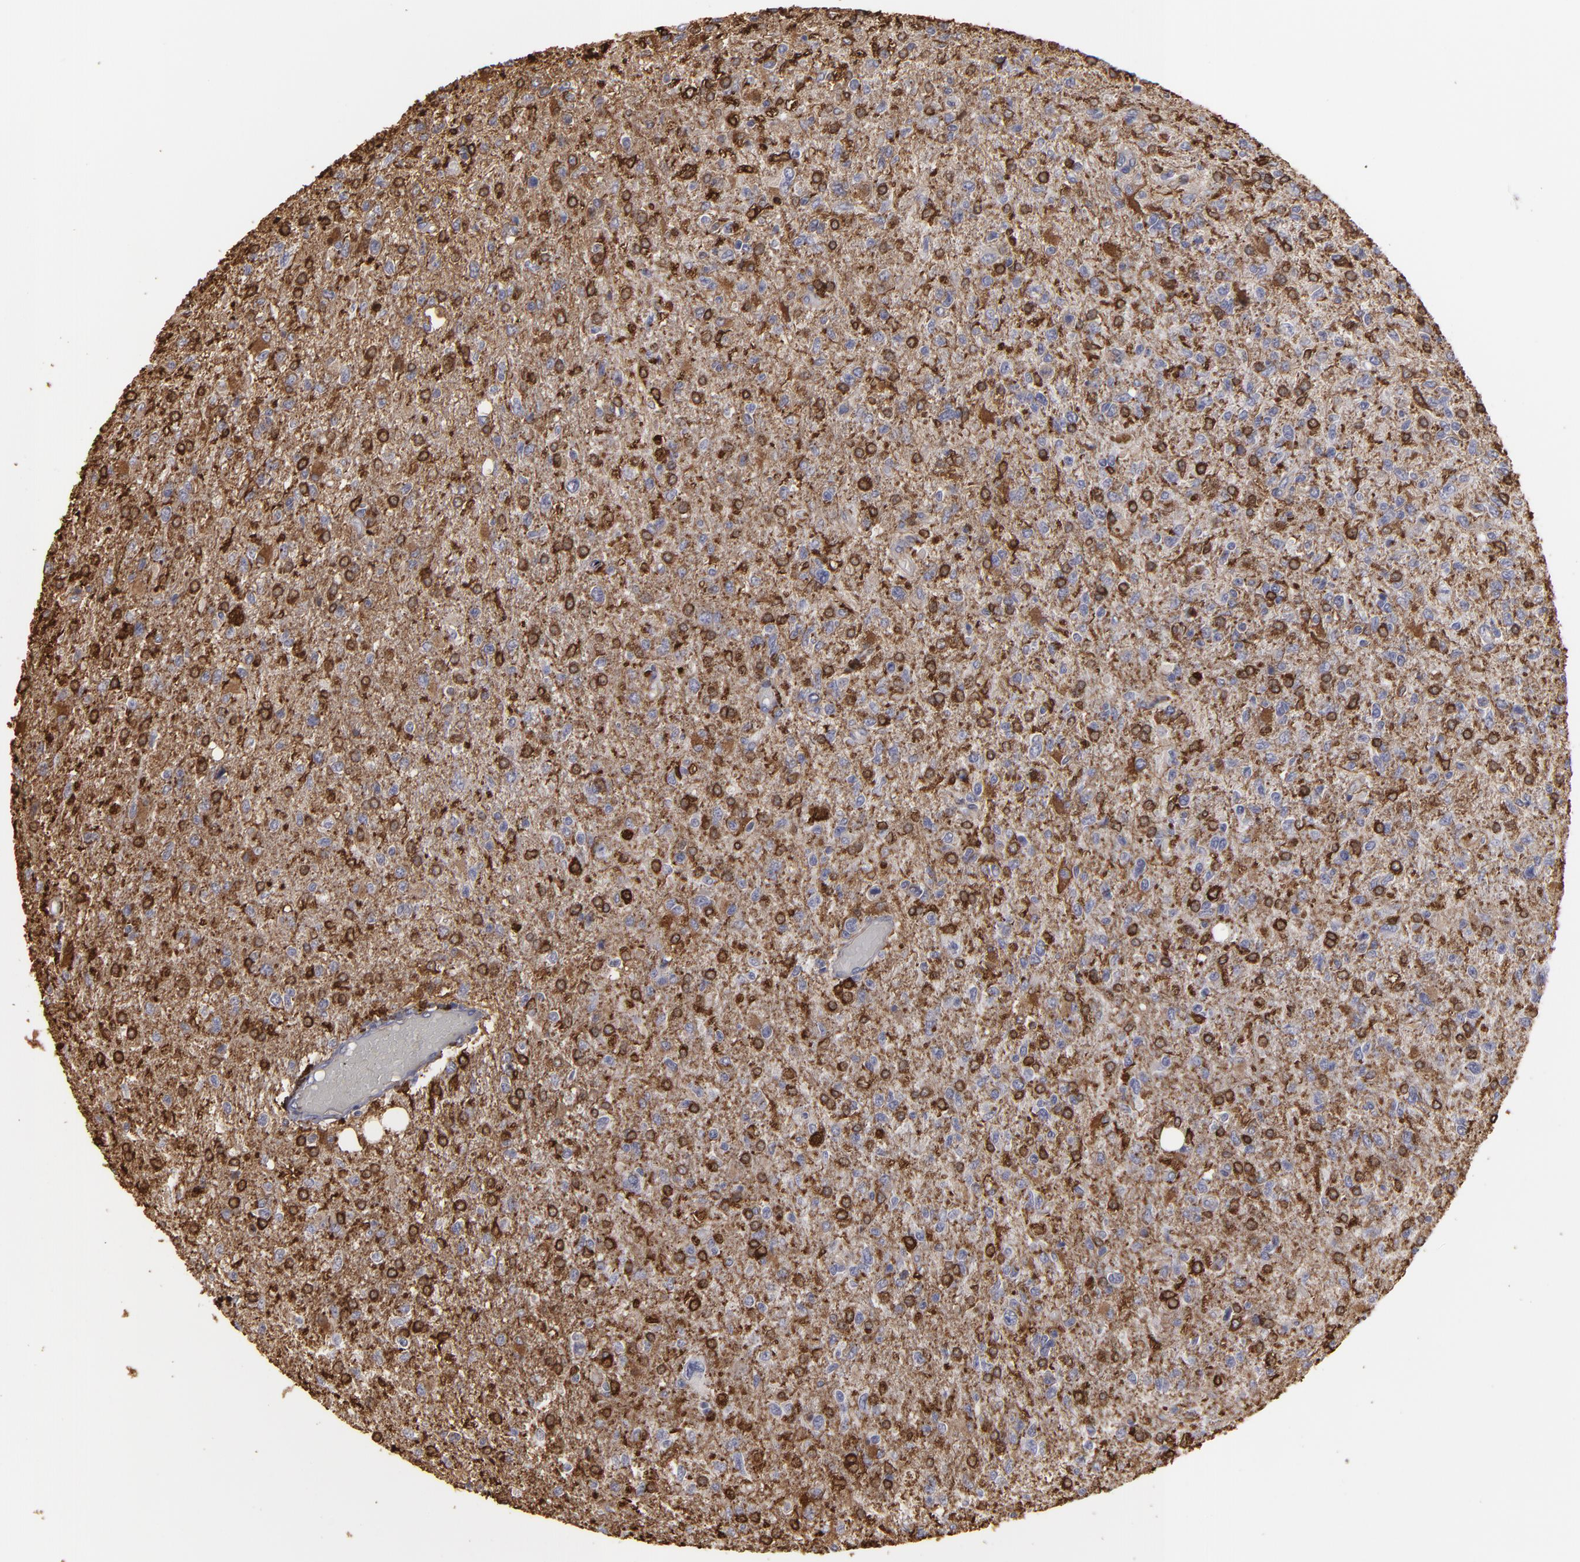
{"staining": {"intensity": "strong", "quantity": ">75%", "location": "cytoplasmic/membranous"}, "tissue": "glioma", "cell_type": "Tumor cells", "image_type": "cancer", "snomed": [{"axis": "morphology", "description": "Glioma, malignant, High grade"}, {"axis": "topography", "description": "Cerebral cortex"}], "caption": "IHC histopathology image of human glioma stained for a protein (brown), which displays high levels of strong cytoplasmic/membranous expression in approximately >75% of tumor cells.", "gene": "ODC1", "patient": {"sex": "male", "age": 76}}